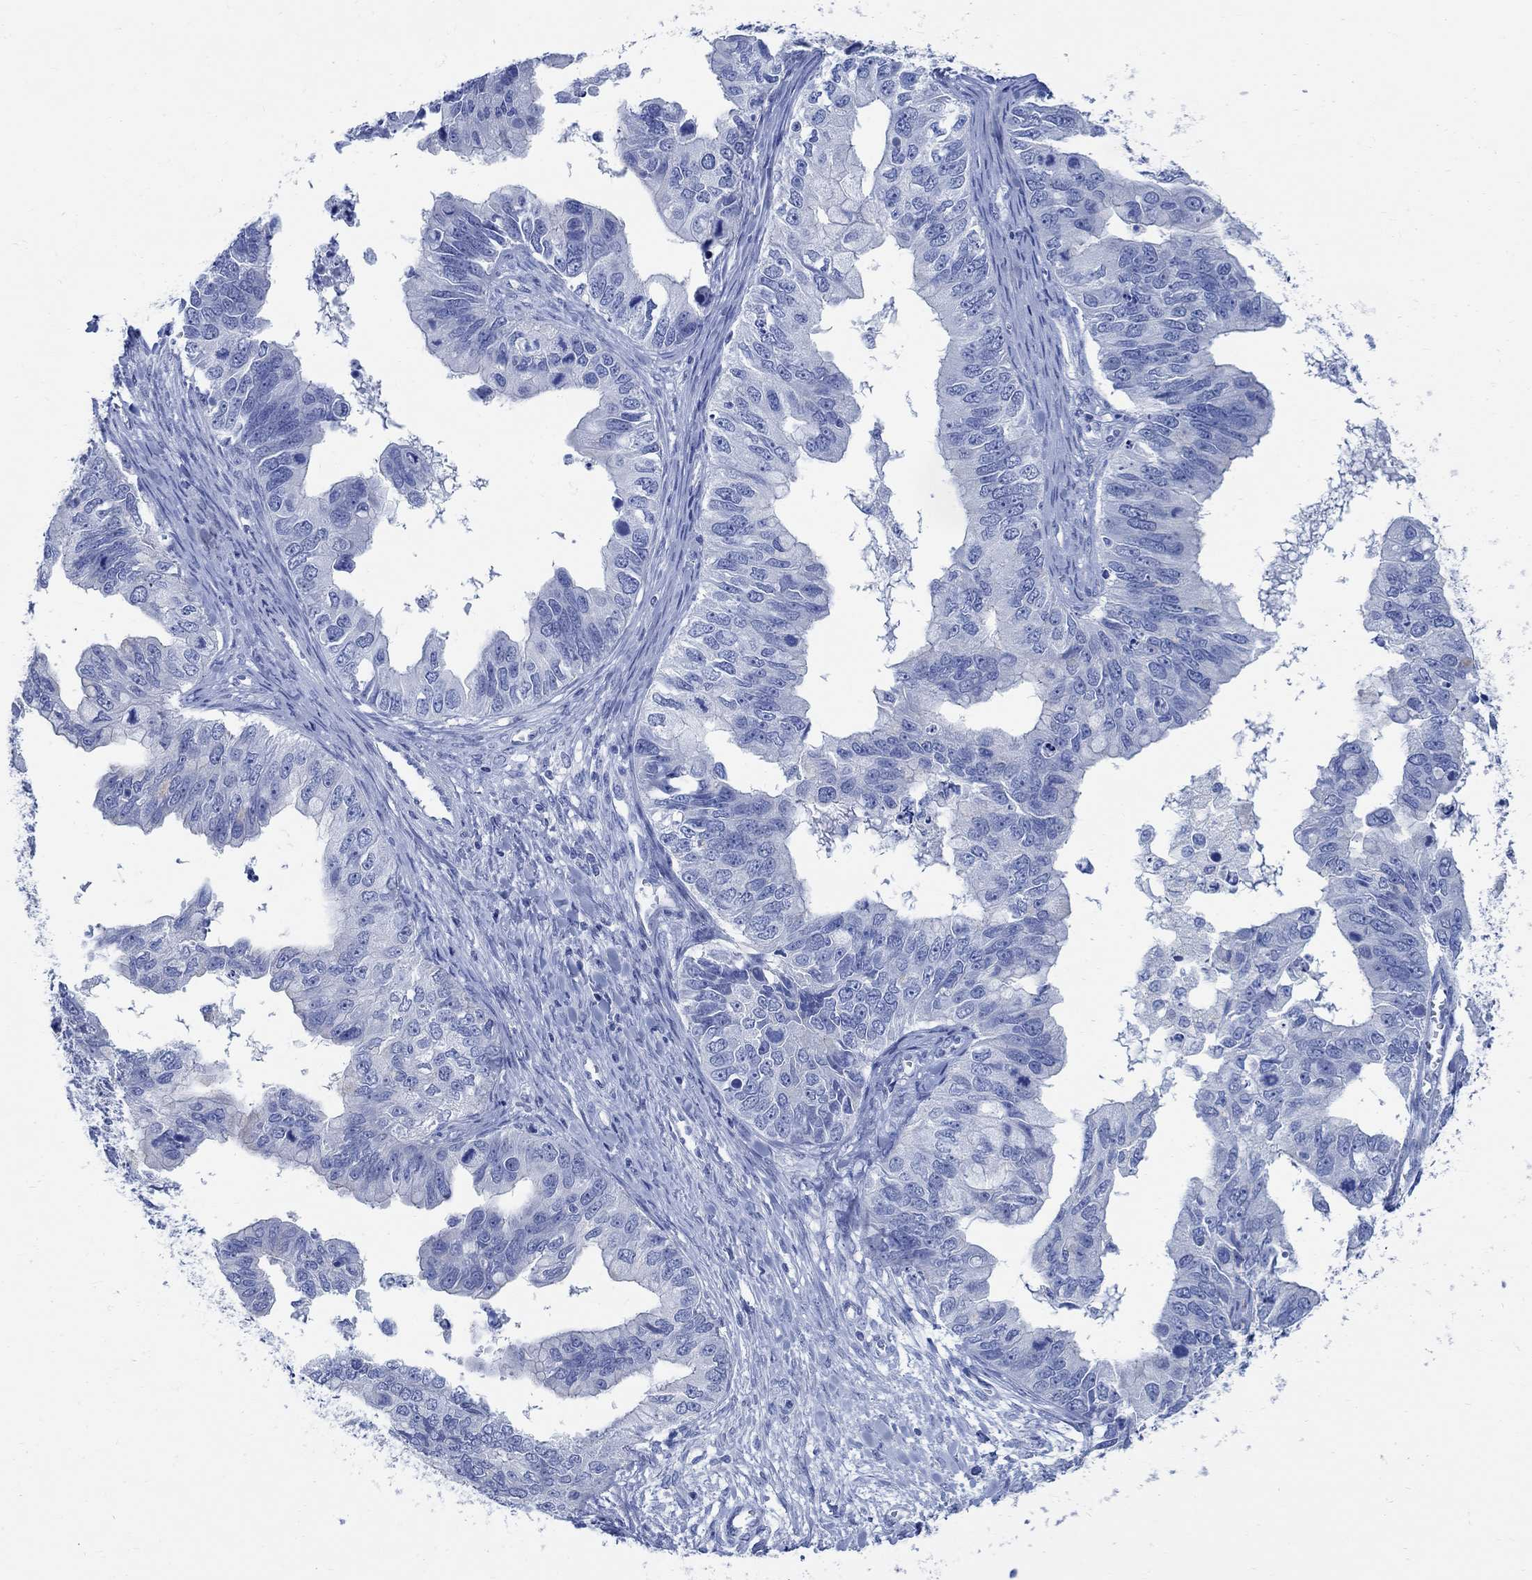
{"staining": {"intensity": "negative", "quantity": "none", "location": "none"}, "tissue": "ovarian cancer", "cell_type": "Tumor cells", "image_type": "cancer", "snomed": [{"axis": "morphology", "description": "Cystadenocarcinoma, mucinous, NOS"}, {"axis": "topography", "description": "Ovary"}], "caption": "The image demonstrates no staining of tumor cells in ovarian mucinous cystadenocarcinoma.", "gene": "CAMK2N1", "patient": {"sex": "female", "age": 76}}